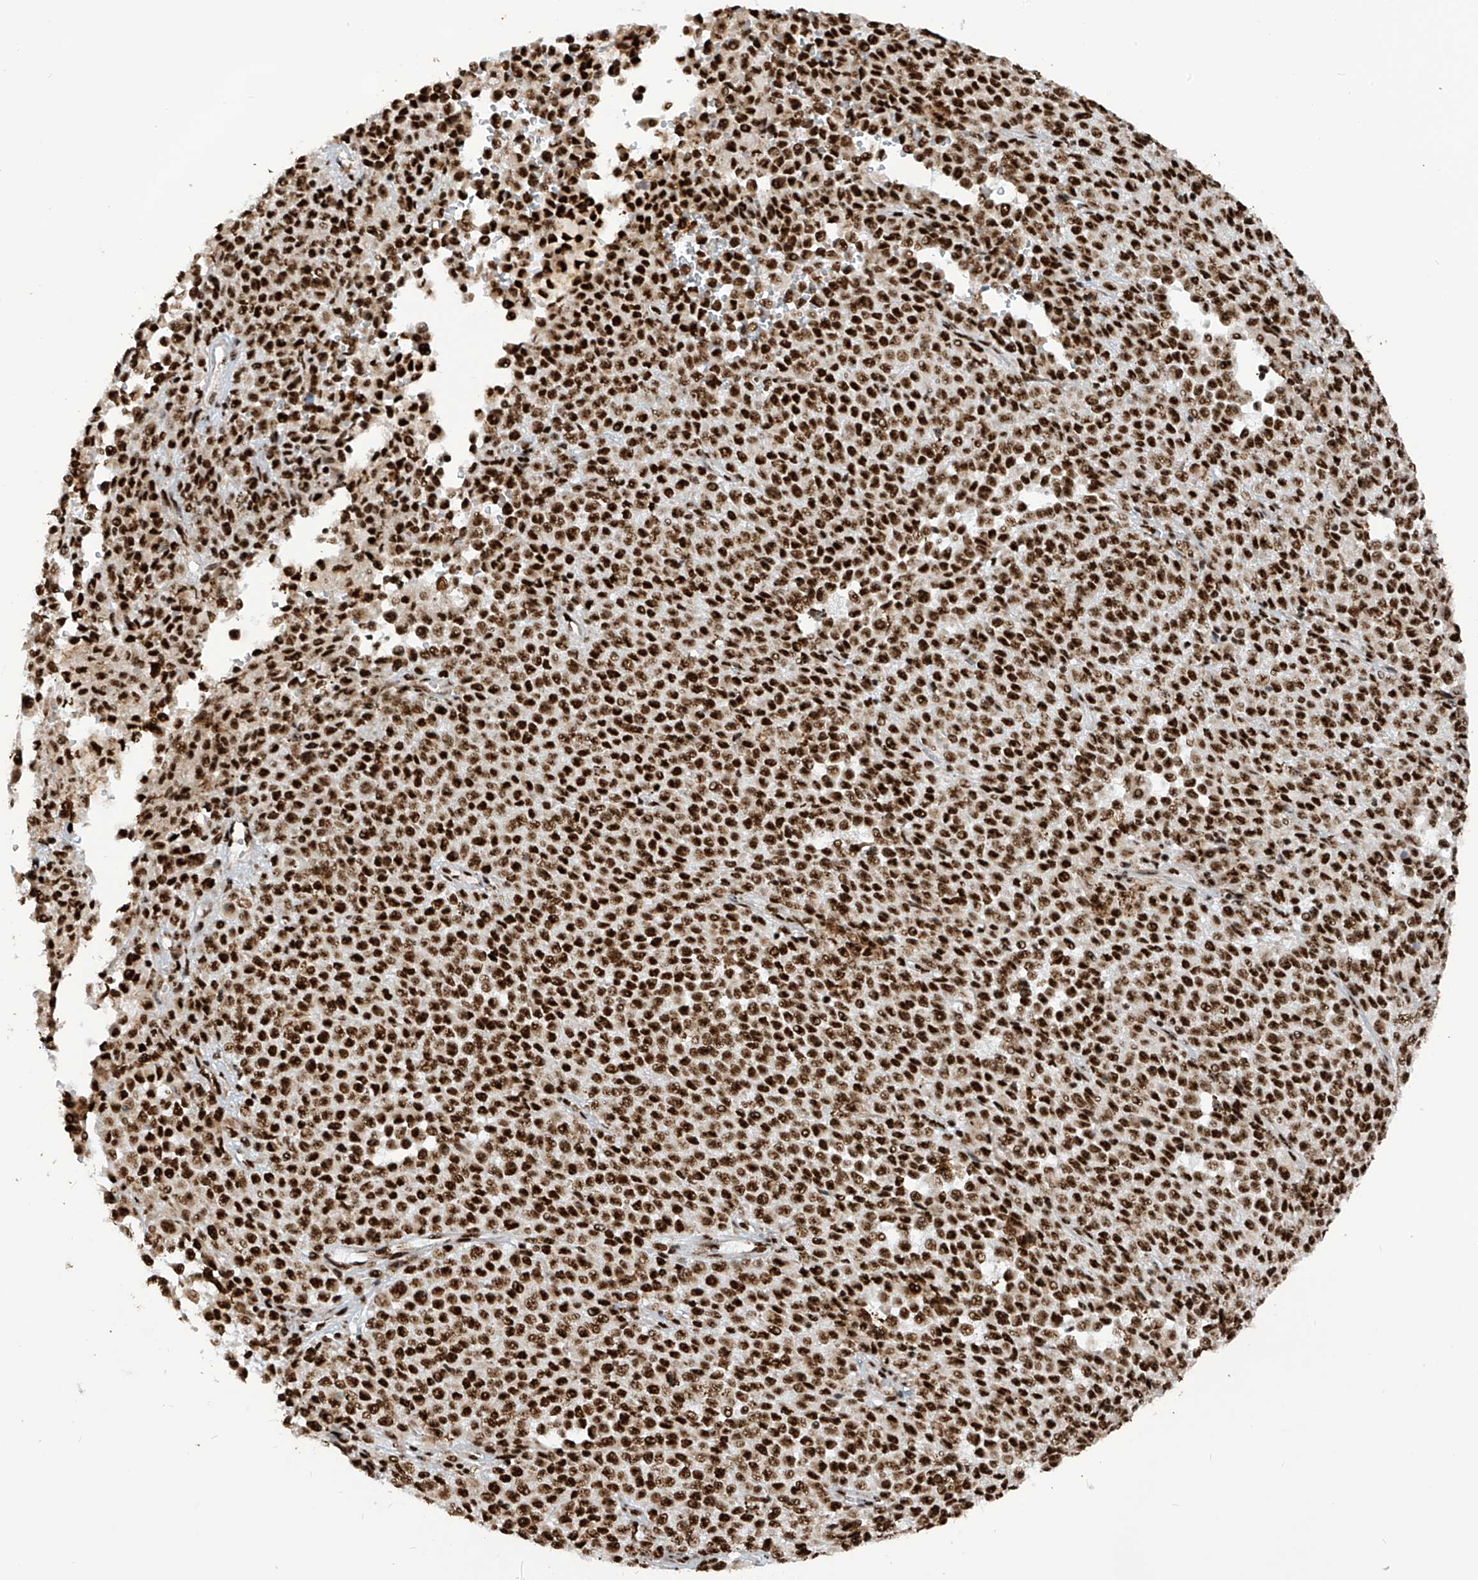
{"staining": {"intensity": "strong", "quantity": ">75%", "location": "nuclear"}, "tissue": "melanoma", "cell_type": "Tumor cells", "image_type": "cancer", "snomed": [{"axis": "morphology", "description": "Malignant melanoma, Metastatic site"}, {"axis": "topography", "description": "Pancreas"}], "caption": "Immunohistochemistry photomicrograph of neoplastic tissue: melanoma stained using immunohistochemistry (IHC) displays high levels of strong protein expression localized specifically in the nuclear of tumor cells, appearing as a nuclear brown color.", "gene": "LBH", "patient": {"sex": "female", "age": 30}}